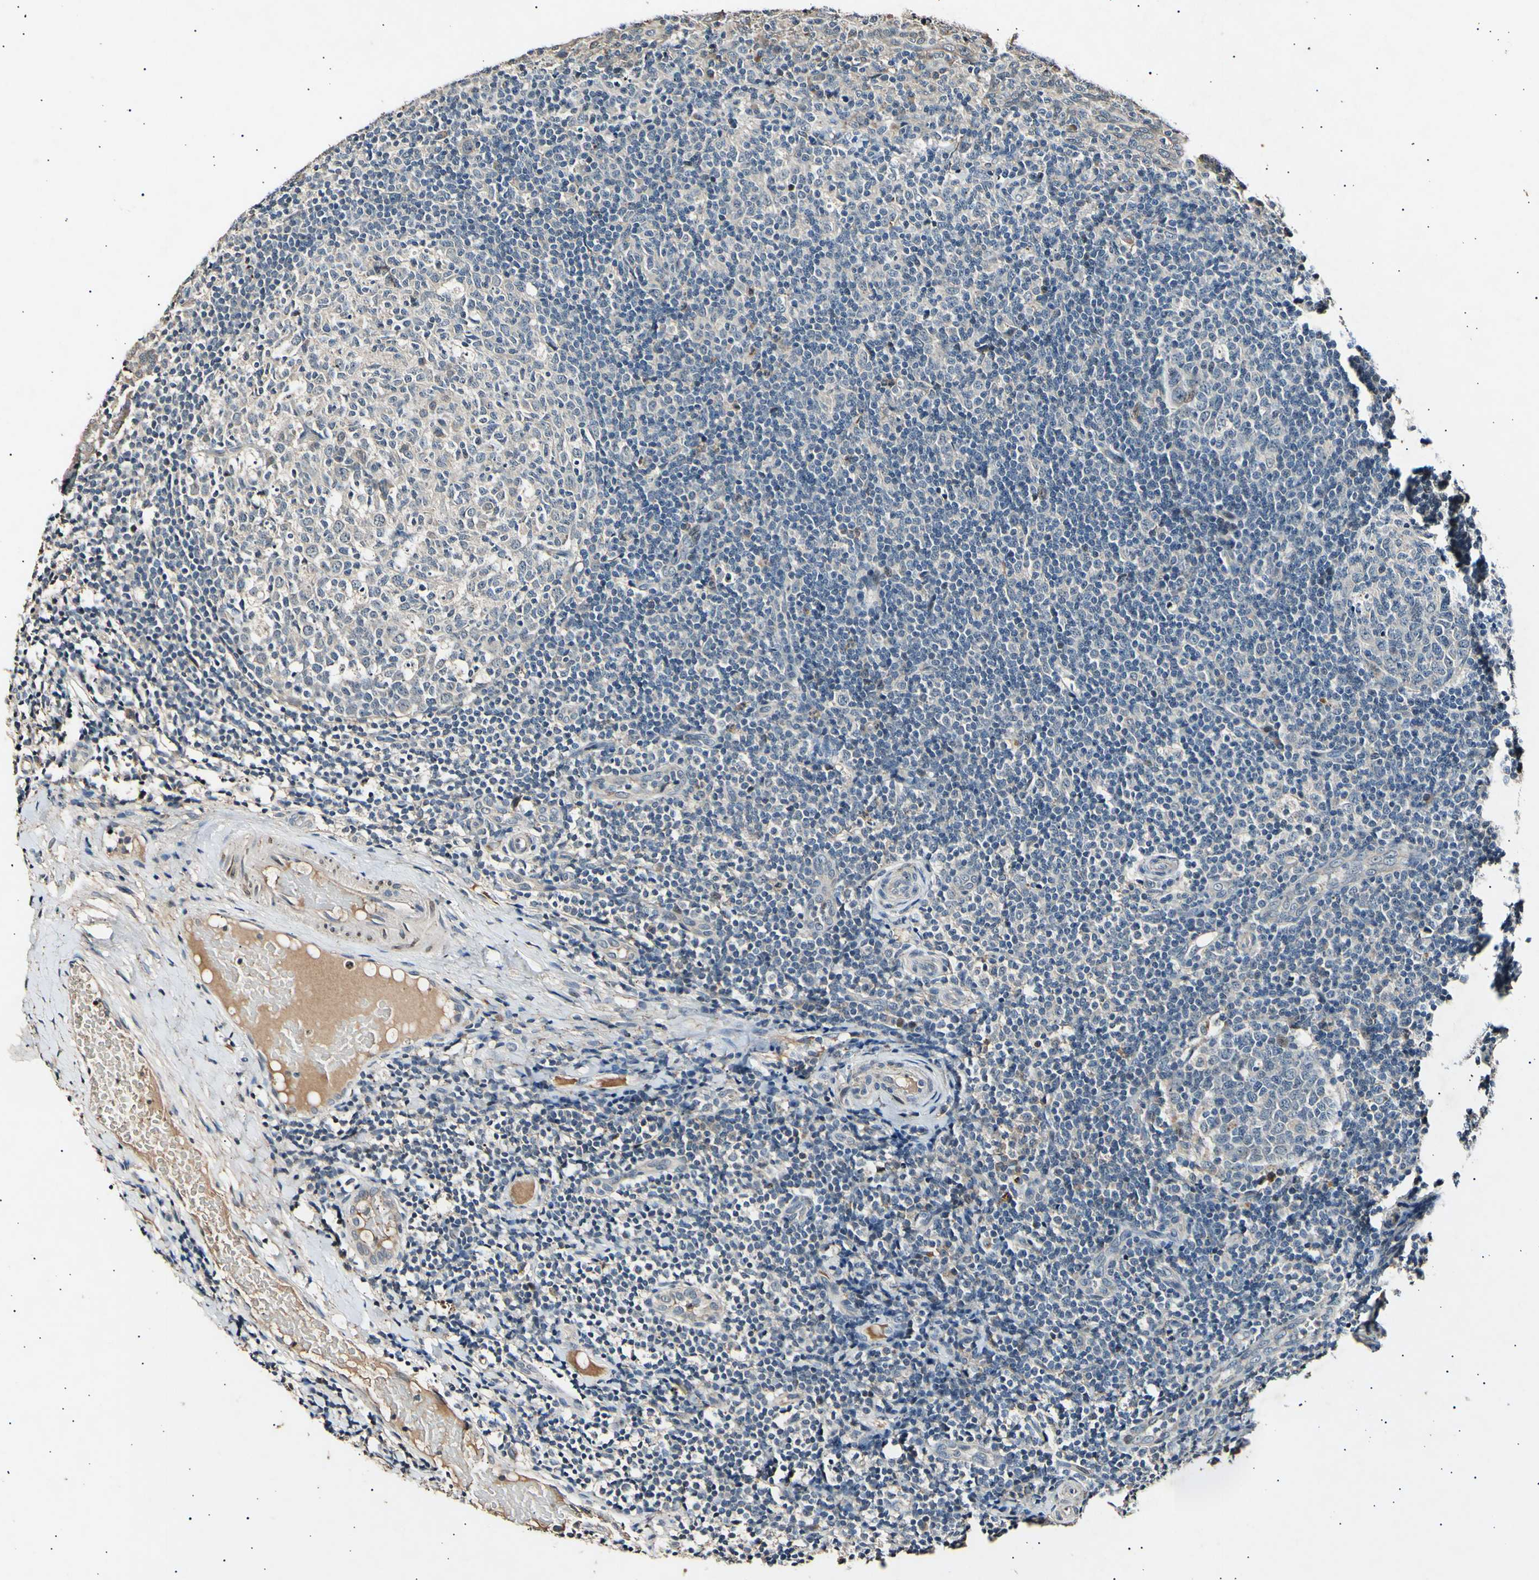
{"staining": {"intensity": "weak", "quantity": "<25%", "location": "cytoplasmic/membranous"}, "tissue": "tonsil", "cell_type": "Germinal center cells", "image_type": "normal", "snomed": [{"axis": "morphology", "description": "Normal tissue, NOS"}, {"axis": "topography", "description": "Tonsil"}], "caption": "The immunohistochemistry (IHC) histopathology image has no significant expression in germinal center cells of tonsil. The staining is performed using DAB brown chromogen with nuclei counter-stained in using hematoxylin.", "gene": "ADCY3", "patient": {"sex": "female", "age": 19}}